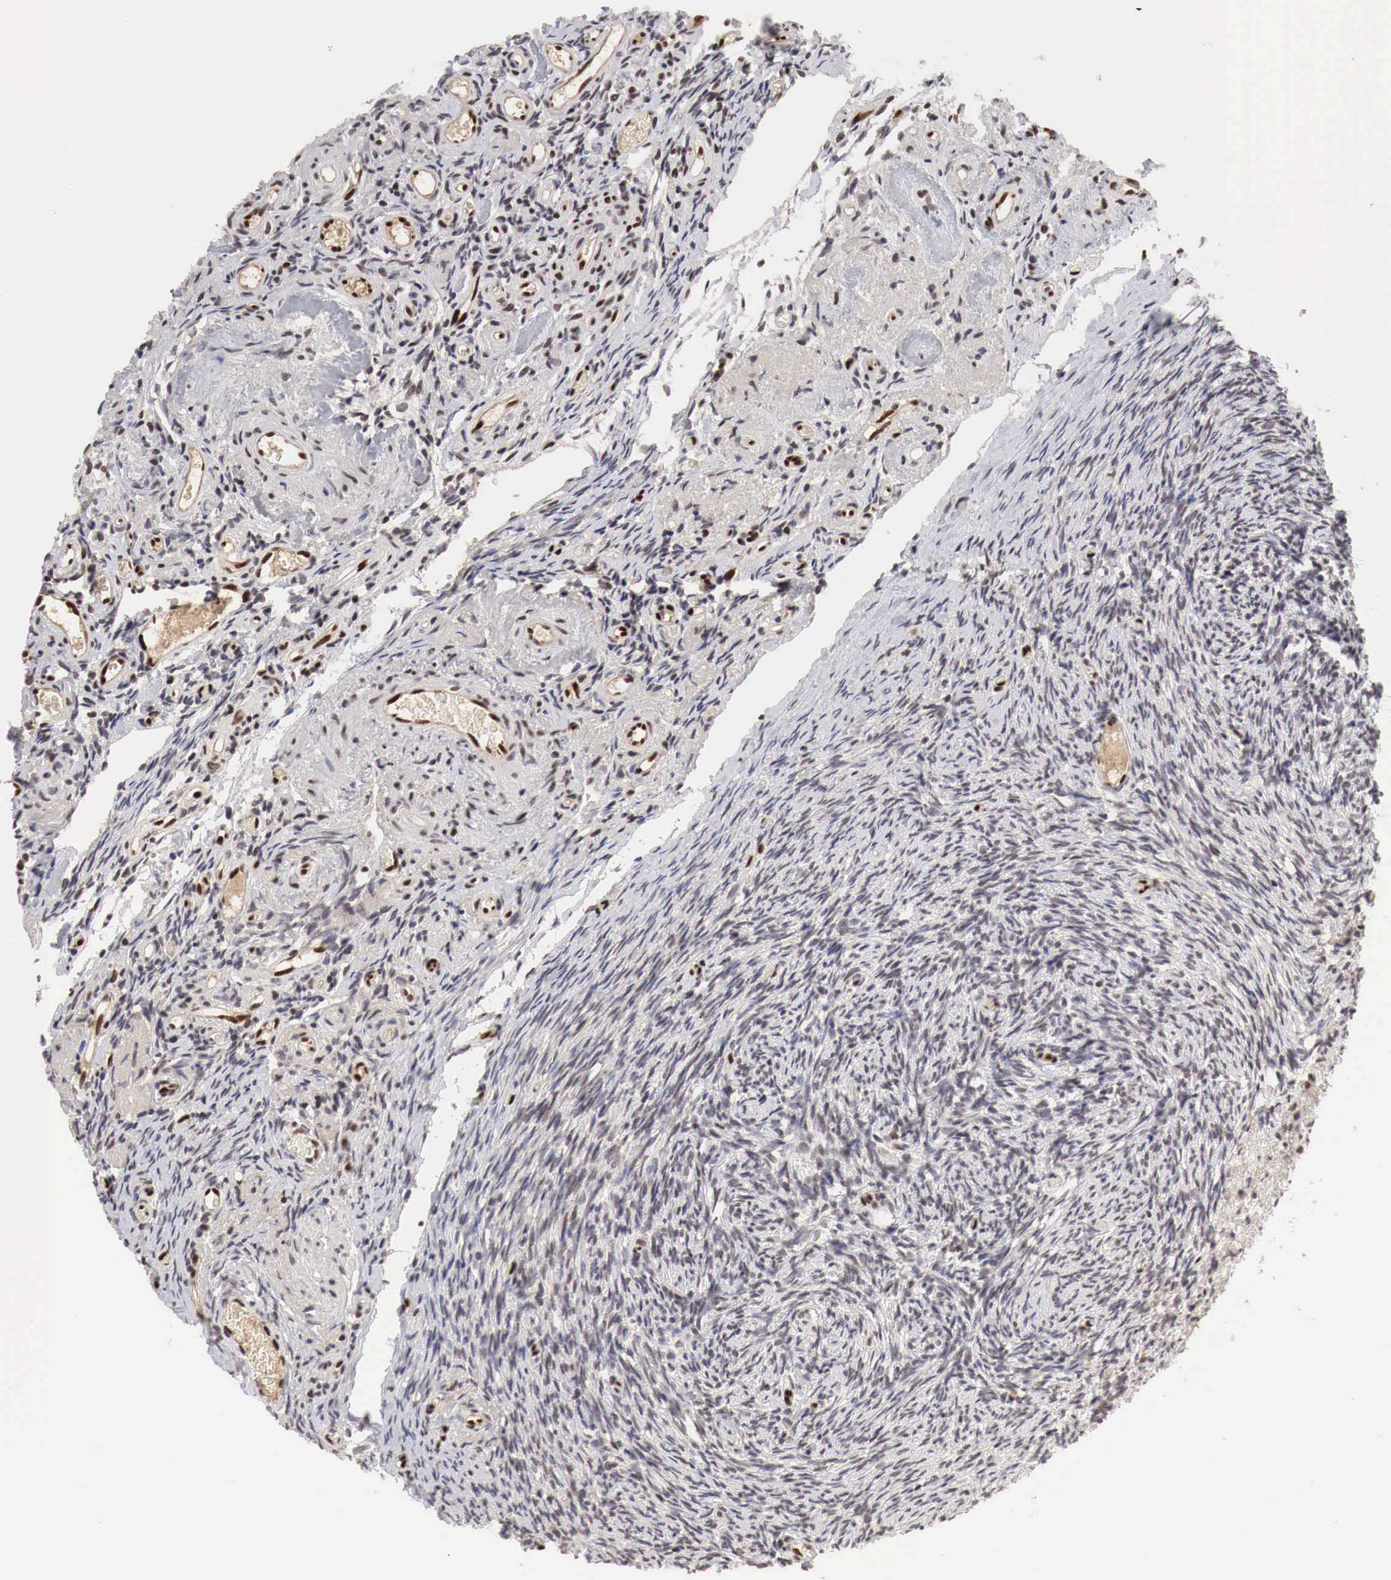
{"staining": {"intensity": "moderate", "quantity": "25%-75%", "location": "nuclear"}, "tissue": "ovary", "cell_type": "Follicle cells", "image_type": "normal", "snomed": [{"axis": "morphology", "description": "Normal tissue, NOS"}, {"axis": "topography", "description": "Ovary"}], "caption": "Moderate nuclear protein staining is present in approximately 25%-75% of follicle cells in ovary. (DAB (3,3'-diaminobenzidine) = brown stain, brightfield microscopy at high magnification).", "gene": "DACH2", "patient": {"sex": "female", "age": 78}}